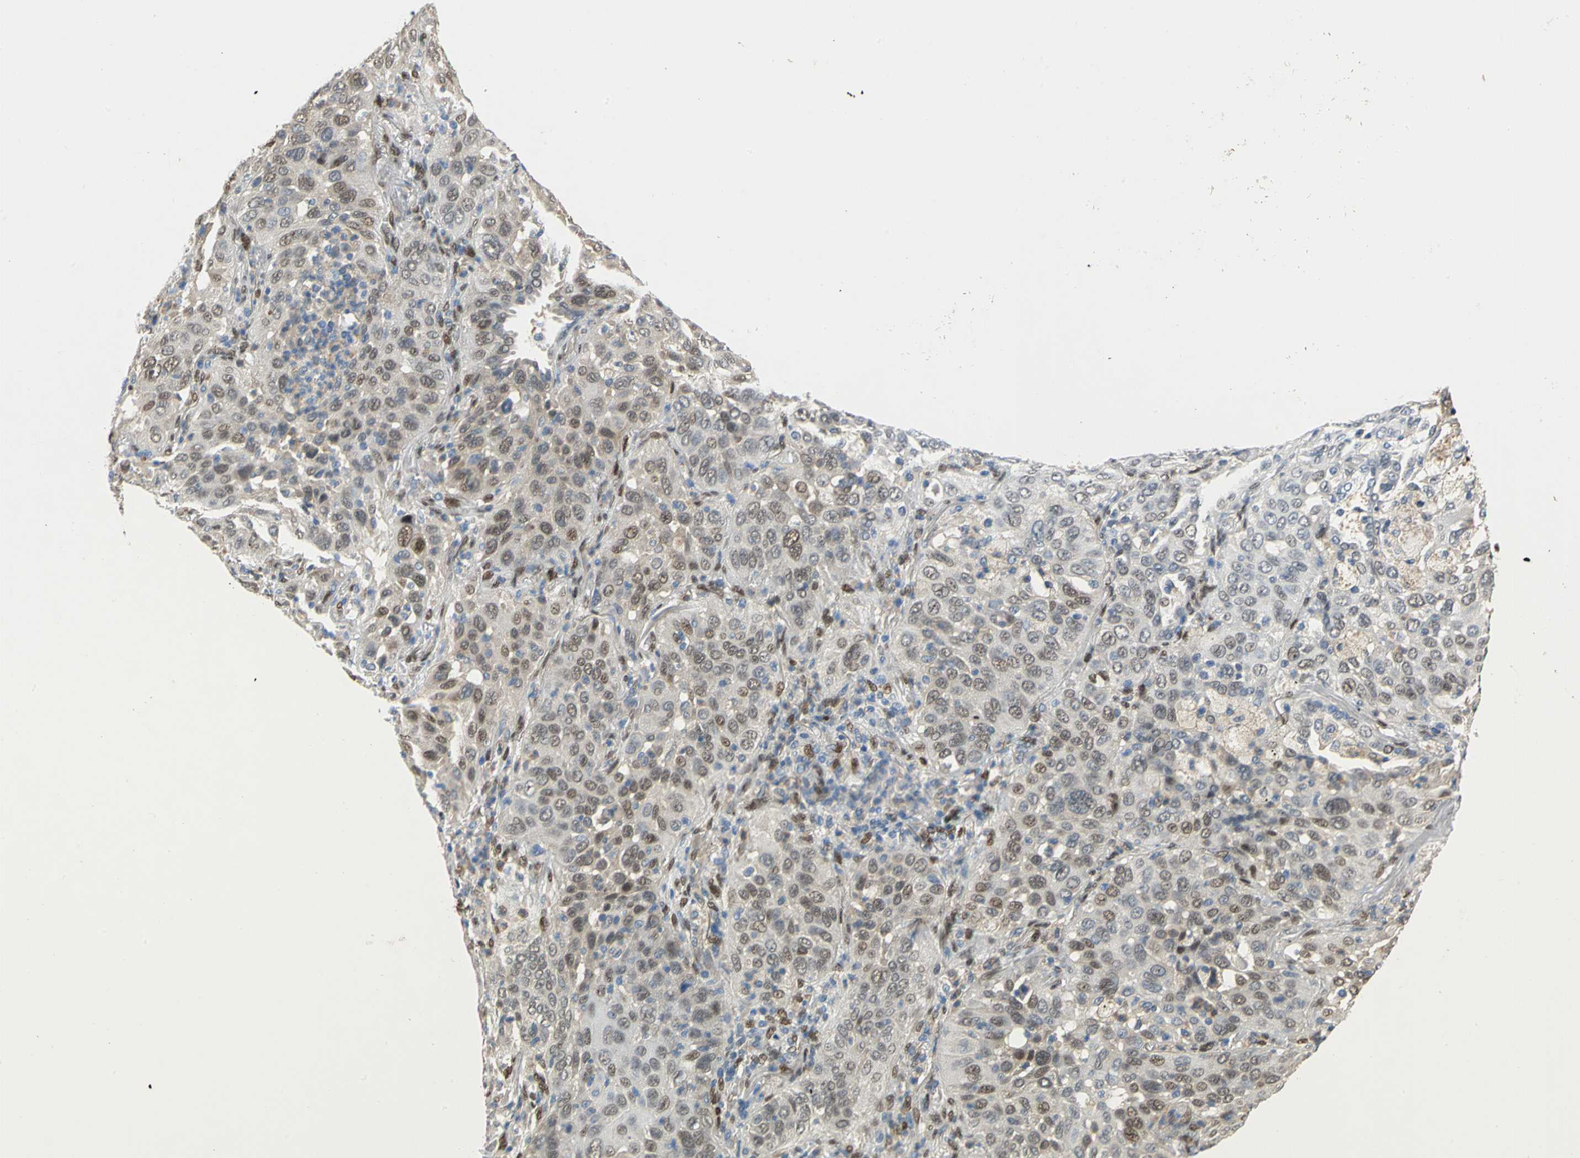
{"staining": {"intensity": "moderate", "quantity": ">75%", "location": "cytoplasmic/membranous,nuclear"}, "tissue": "lung cancer", "cell_type": "Tumor cells", "image_type": "cancer", "snomed": [{"axis": "morphology", "description": "Squamous cell carcinoma, NOS"}, {"axis": "topography", "description": "Lung"}], "caption": "Squamous cell carcinoma (lung) was stained to show a protein in brown. There is medium levels of moderate cytoplasmic/membranous and nuclear staining in approximately >75% of tumor cells.", "gene": "RBFOX2", "patient": {"sex": "female", "age": 67}}